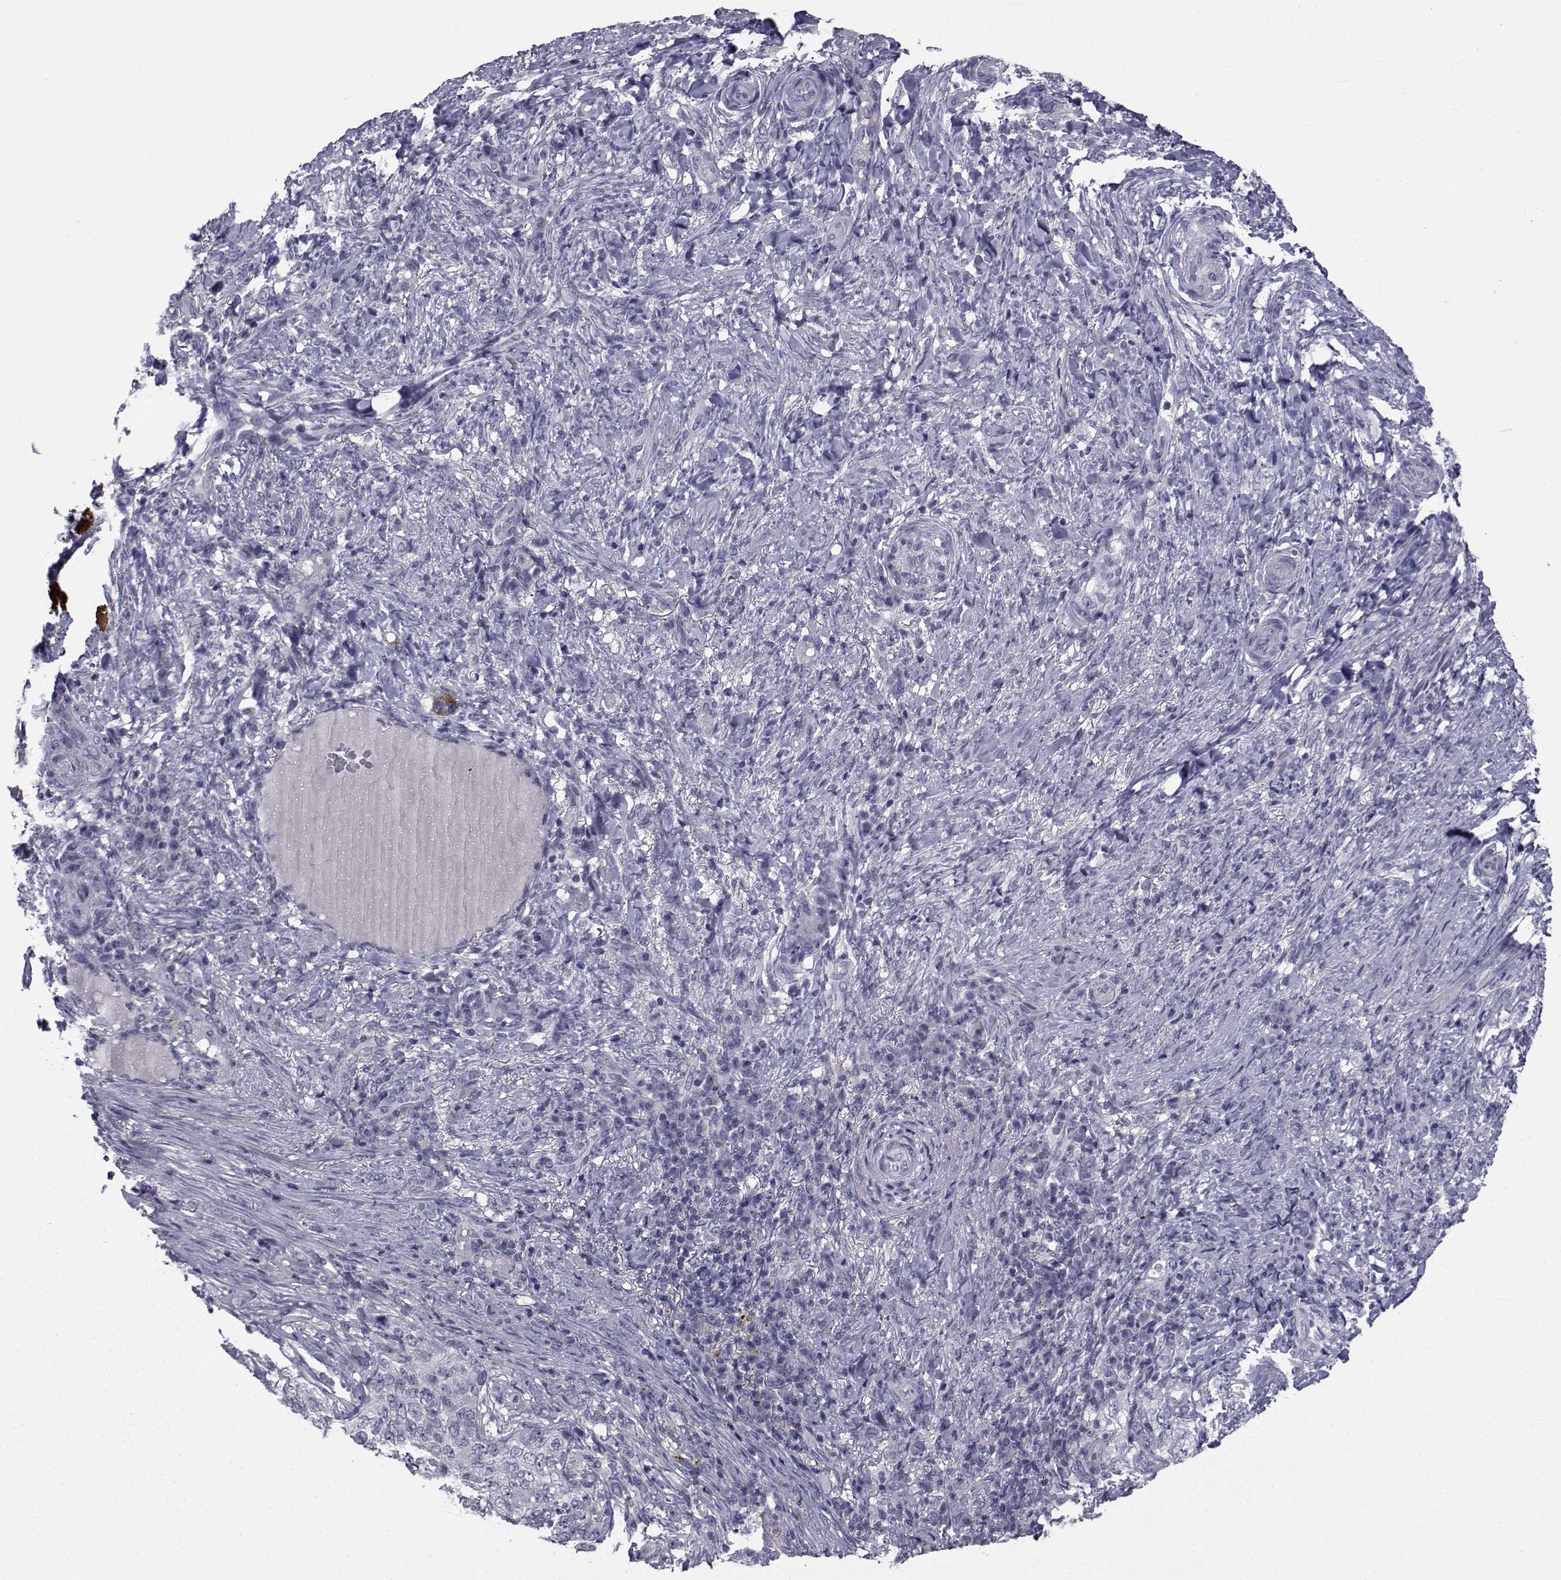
{"staining": {"intensity": "negative", "quantity": "none", "location": "none"}, "tissue": "skin cancer", "cell_type": "Tumor cells", "image_type": "cancer", "snomed": [{"axis": "morphology", "description": "Basal cell carcinoma"}, {"axis": "topography", "description": "Skin"}], "caption": "Tumor cells are negative for brown protein staining in skin cancer (basal cell carcinoma).", "gene": "CHRNA1", "patient": {"sex": "female", "age": 69}}